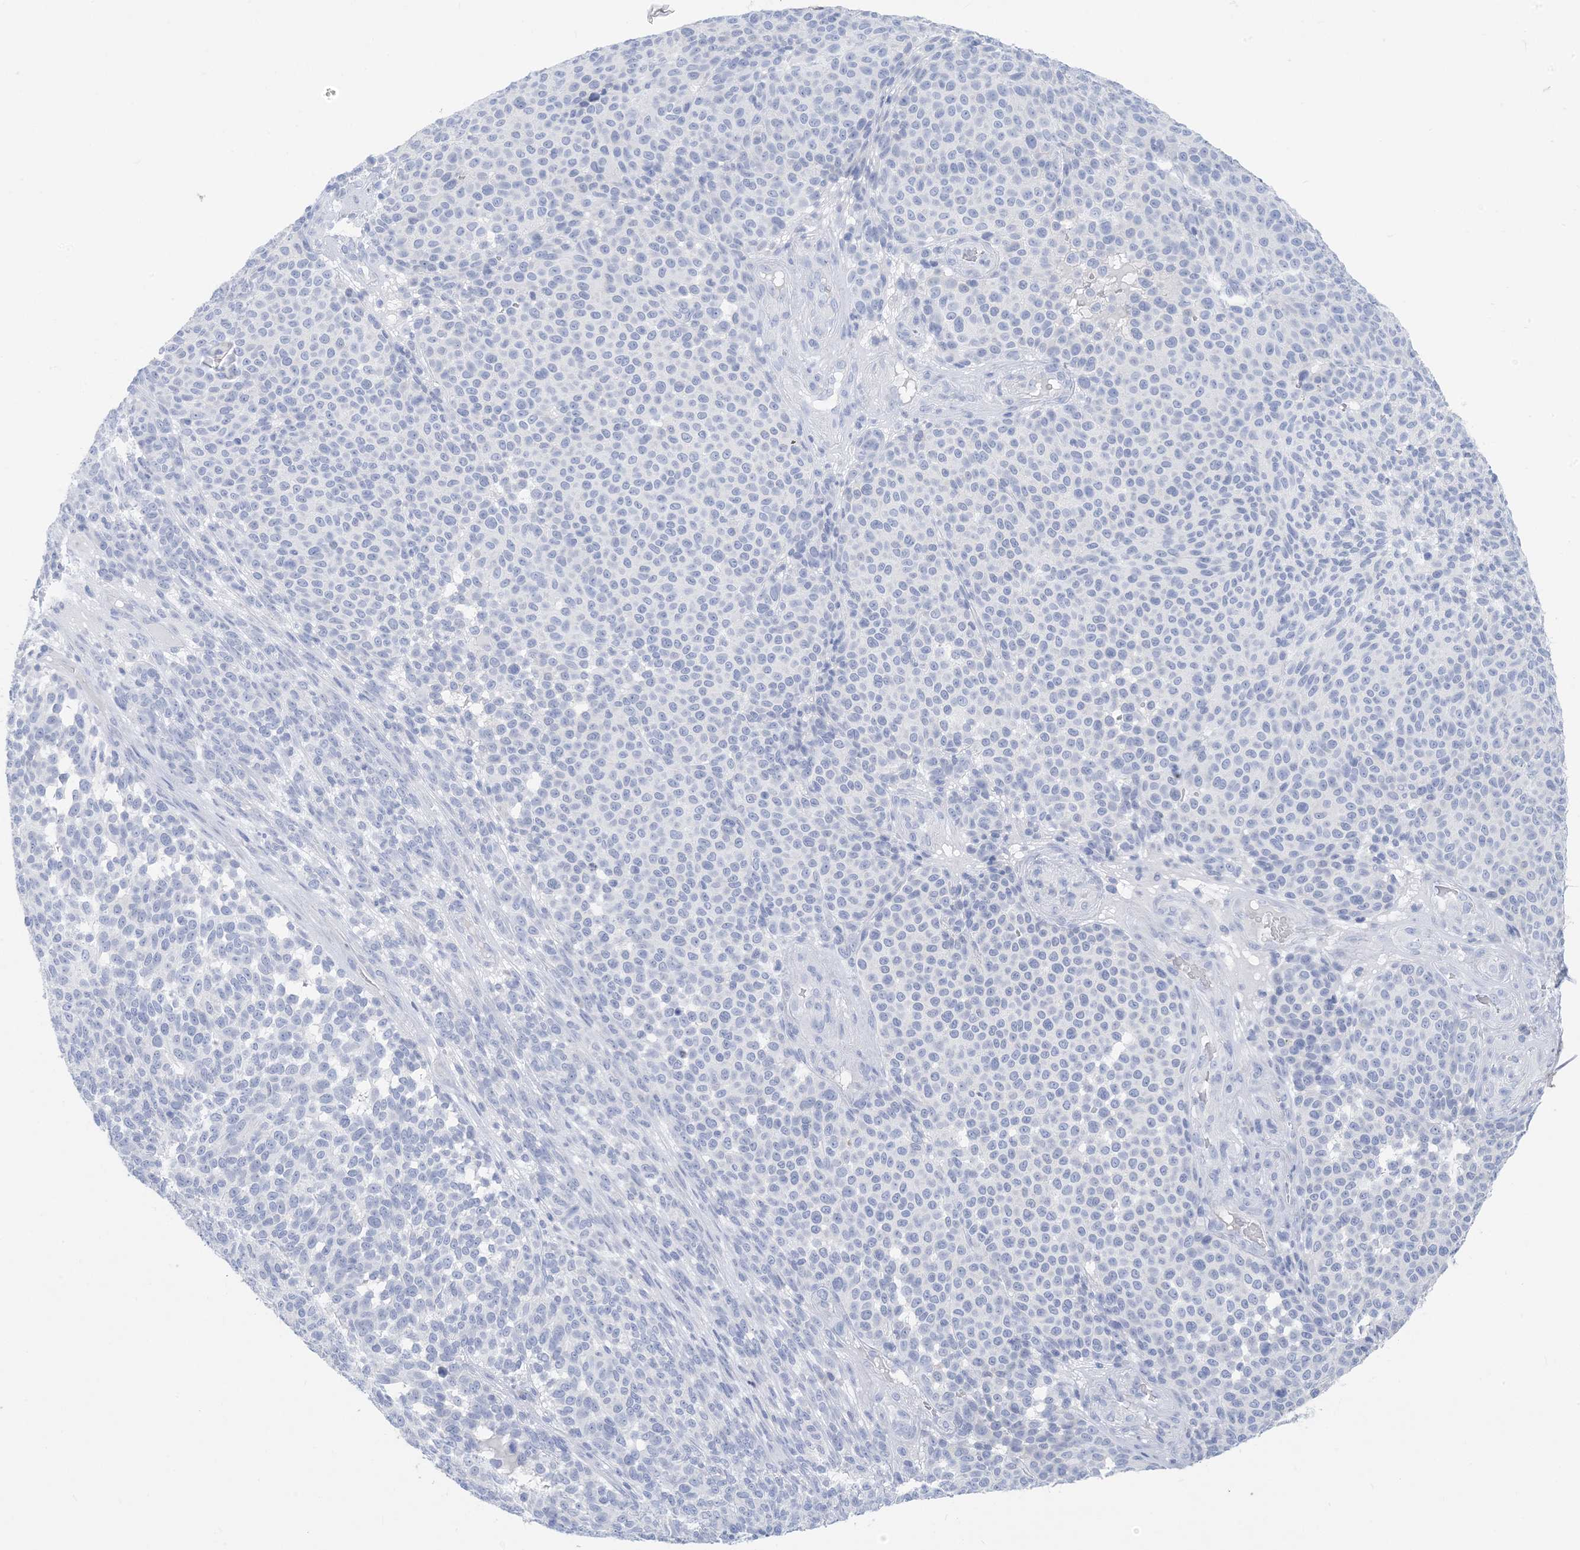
{"staining": {"intensity": "negative", "quantity": "none", "location": "none"}, "tissue": "melanoma", "cell_type": "Tumor cells", "image_type": "cancer", "snomed": [{"axis": "morphology", "description": "Malignant melanoma, NOS"}, {"axis": "topography", "description": "Skin"}], "caption": "Tumor cells are negative for protein expression in human malignant melanoma. (Stains: DAB (3,3'-diaminobenzidine) IHC with hematoxylin counter stain, Microscopy: brightfield microscopy at high magnification).", "gene": "SH3YL1", "patient": {"sex": "male", "age": 49}}